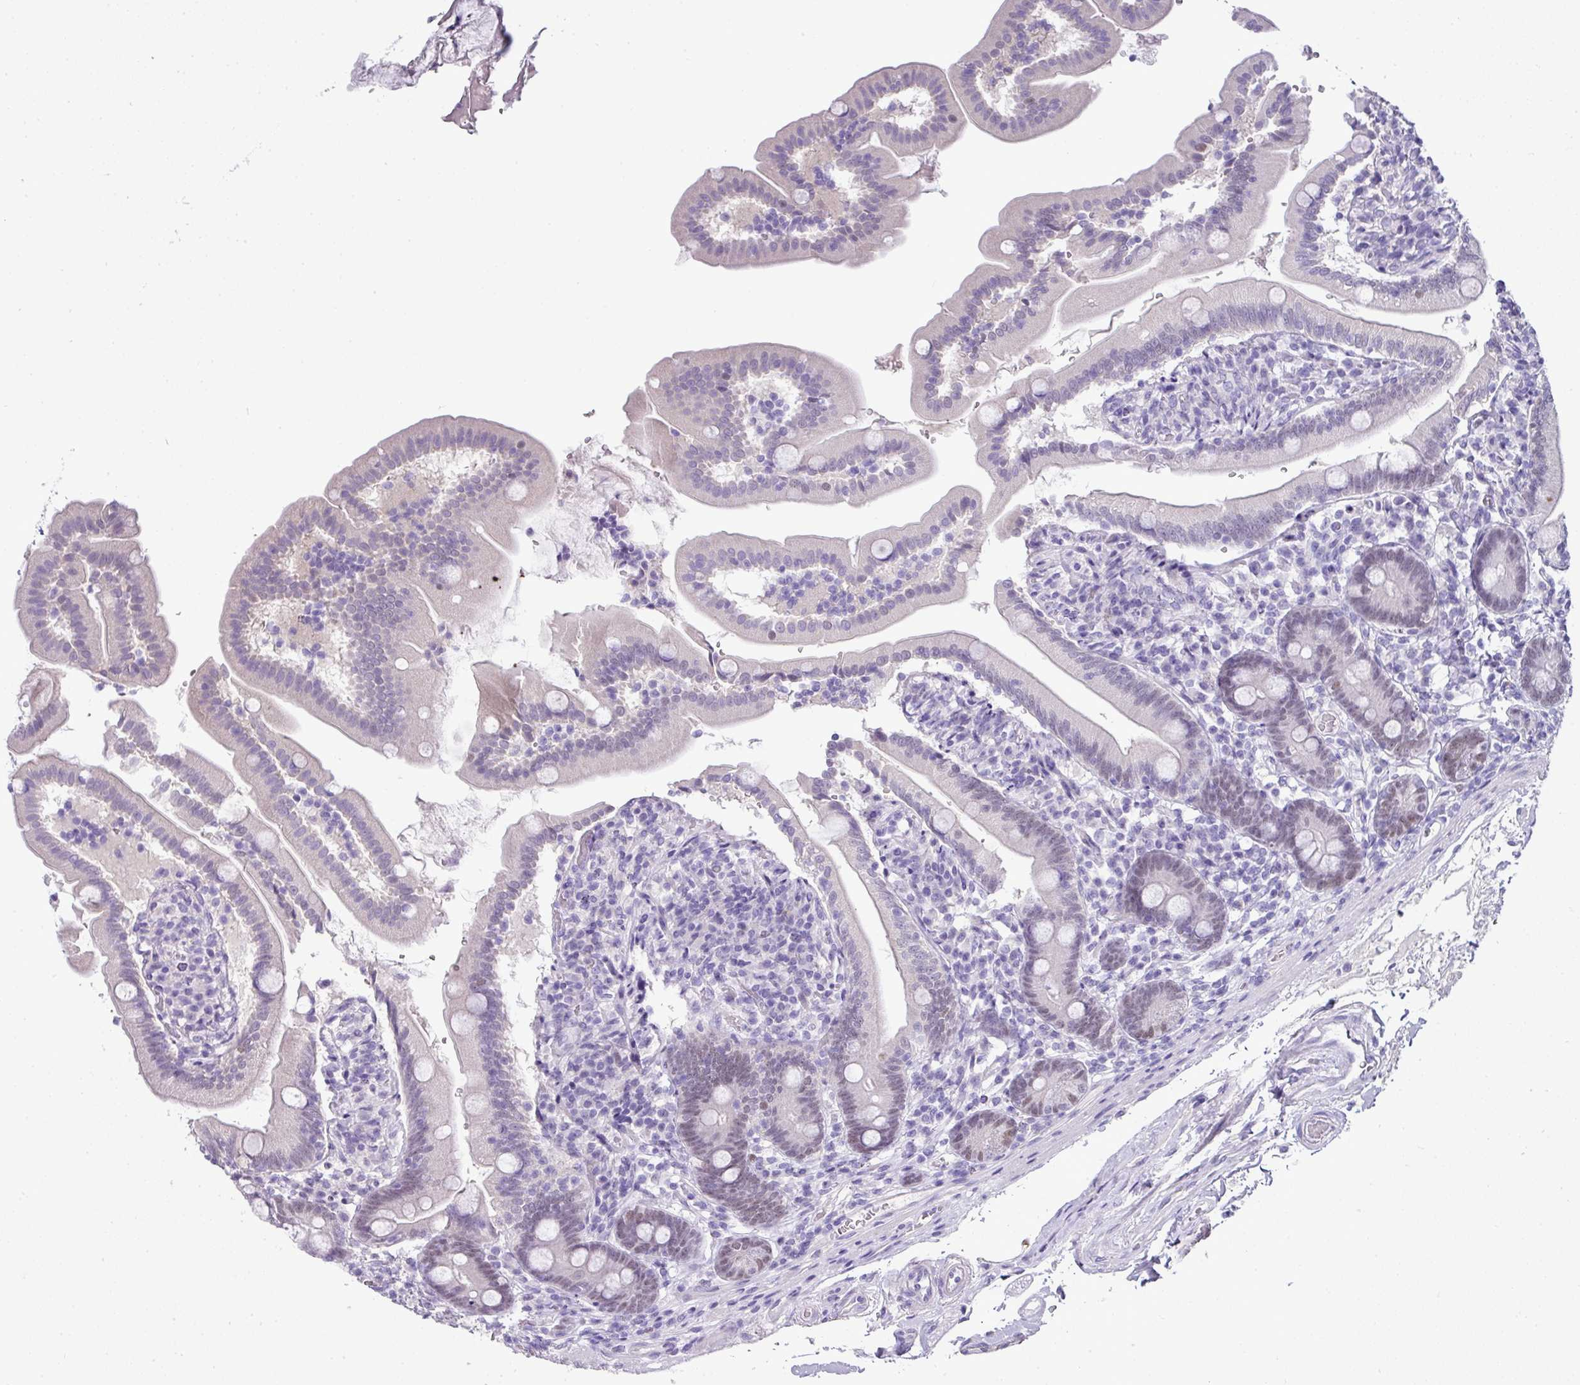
{"staining": {"intensity": "negative", "quantity": "none", "location": "none"}, "tissue": "duodenum", "cell_type": "Glandular cells", "image_type": "normal", "snomed": [{"axis": "morphology", "description": "Normal tissue, NOS"}, {"axis": "topography", "description": "Duodenum"}], "caption": "Immunohistochemistry (IHC) of normal duodenum exhibits no staining in glandular cells.", "gene": "BCL11A", "patient": {"sex": "female", "age": 67}}